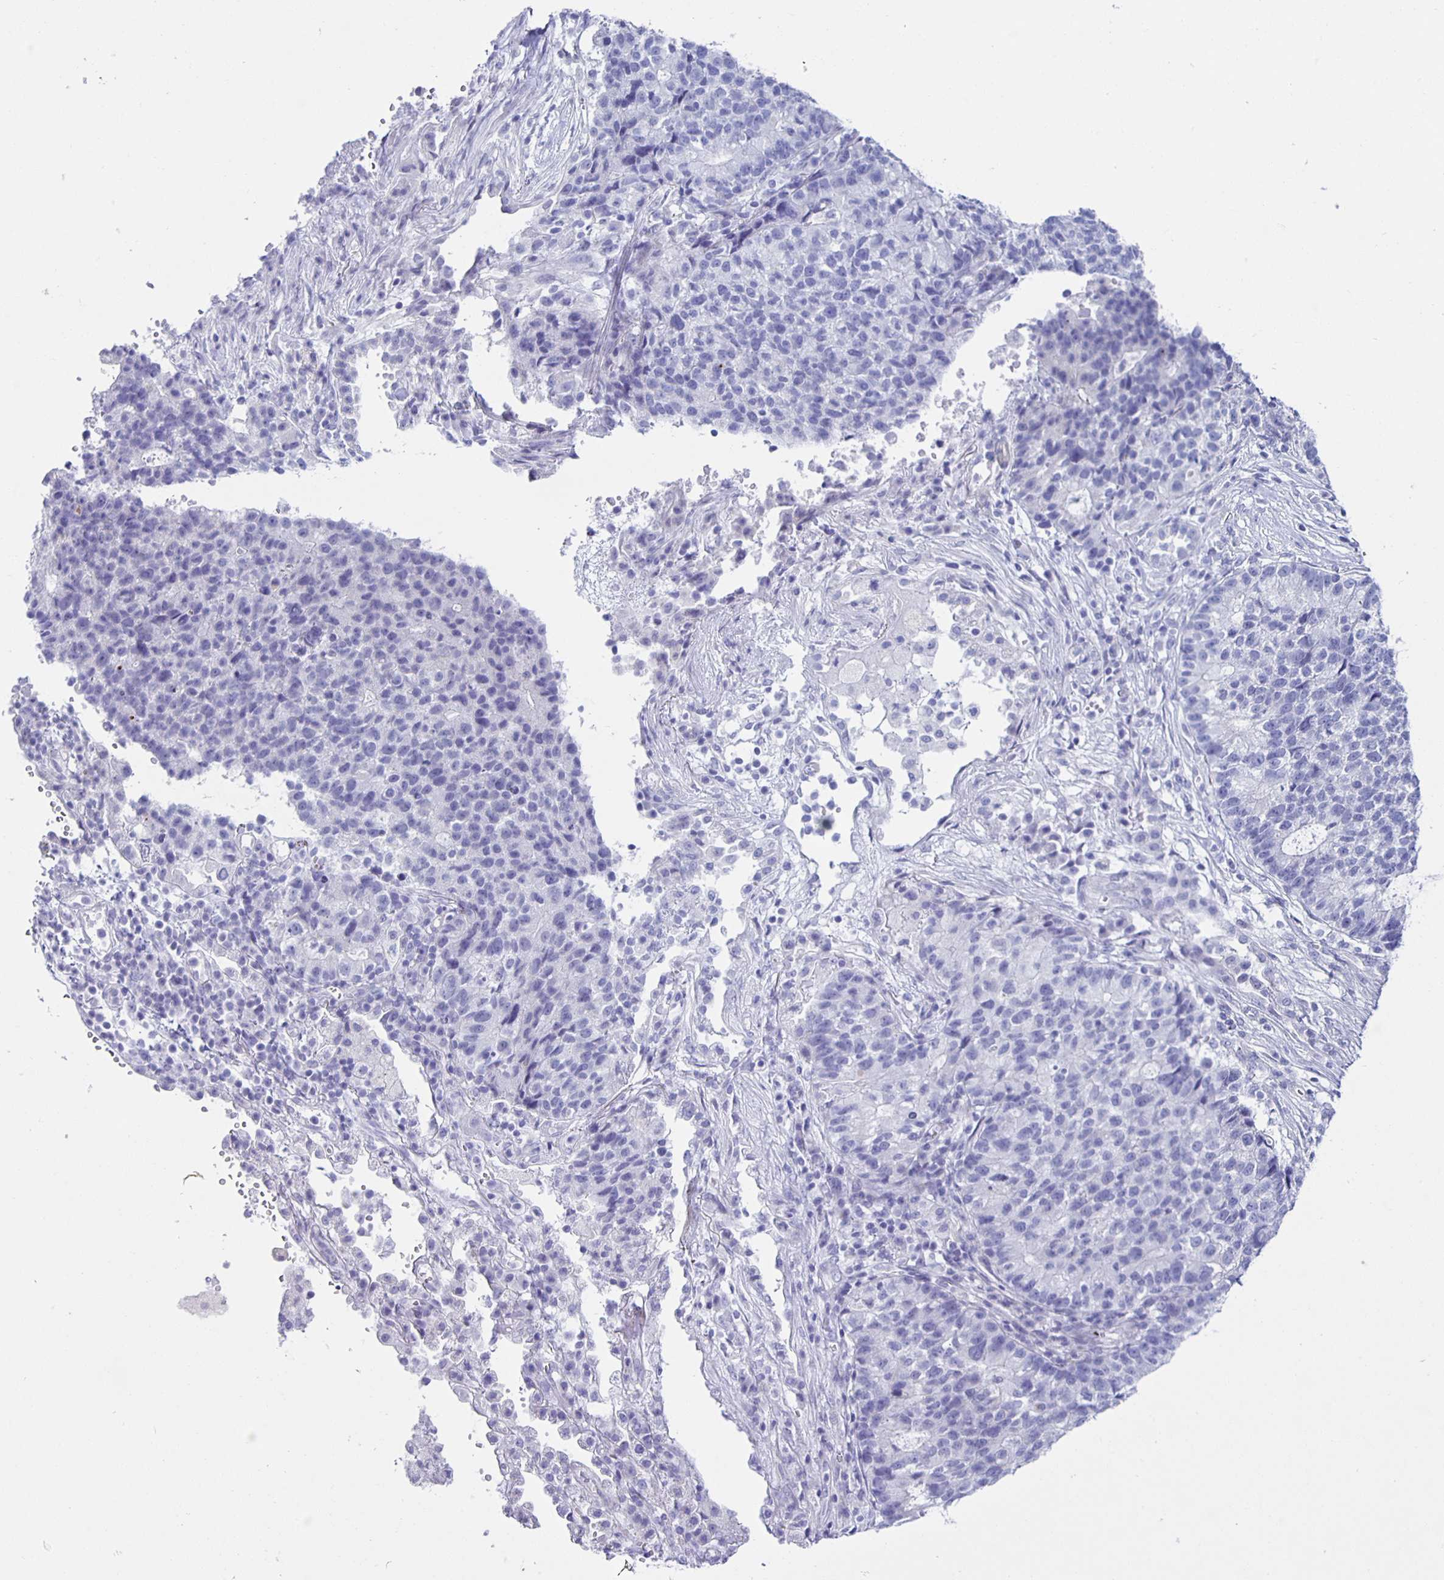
{"staining": {"intensity": "negative", "quantity": "none", "location": "none"}, "tissue": "lung cancer", "cell_type": "Tumor cells", "image_type": "cancer", "snomed": [{"axis": "morphology", "description": "Adenocarcinoma, NOS"}, {"axis": "topography", "description": "Lung"}], "caption": "Tumor cells show no significant positivity in lung adenocarcinoma.", "gene": "AQP6", "patient": {"sex": "male", "age": 57}}